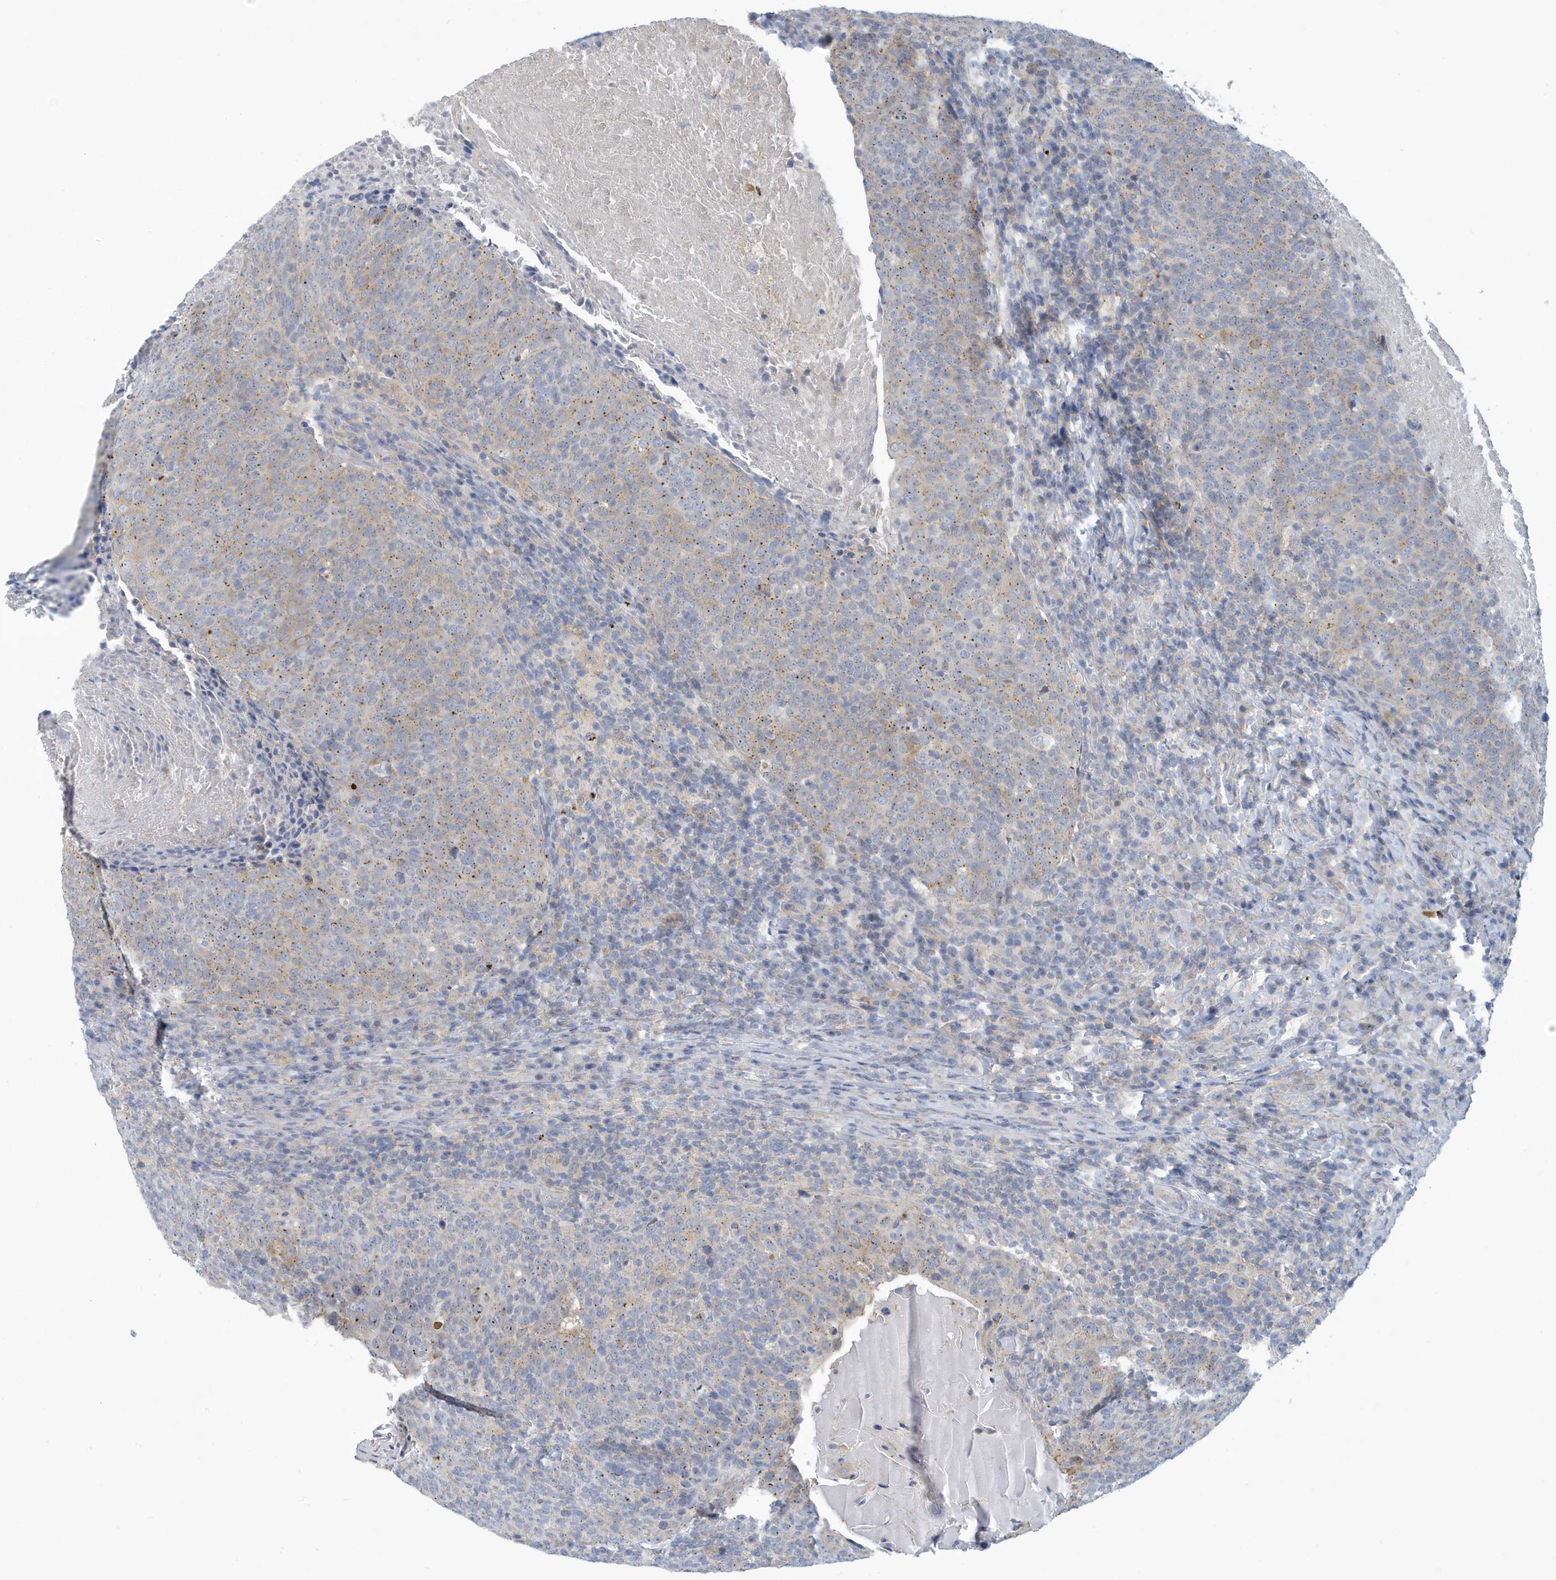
{"staining": {"intensity": "weak", "quantity": "25%-75%", "location": "cytoplasmic/membranous"}, "tissue": "head and neck cancer", "cell_type": "Tumor cells", "image_type": "cancer", "snomed": [{"axis": "morphology", "description": "Squamous cell carcinoma, NOS"}, {"axis": "morphology", "description": "Squamous cell carcinoma, metastatic, NOS"}, {"axis": "topography", "description": "Lymph node"}, {"axis": "topography", "description": "Head-Neck"}], "caption": "Head and neck metastatic squamous cell carcinoma stained for a protein reveals weak cytoplasmic/membranous positivity in tumor cells. (brown staining indicates protein expression, while blue staining denotes nuclei).", "gene": "VTA1", "patient": {"sex": "male", "age": 62}}